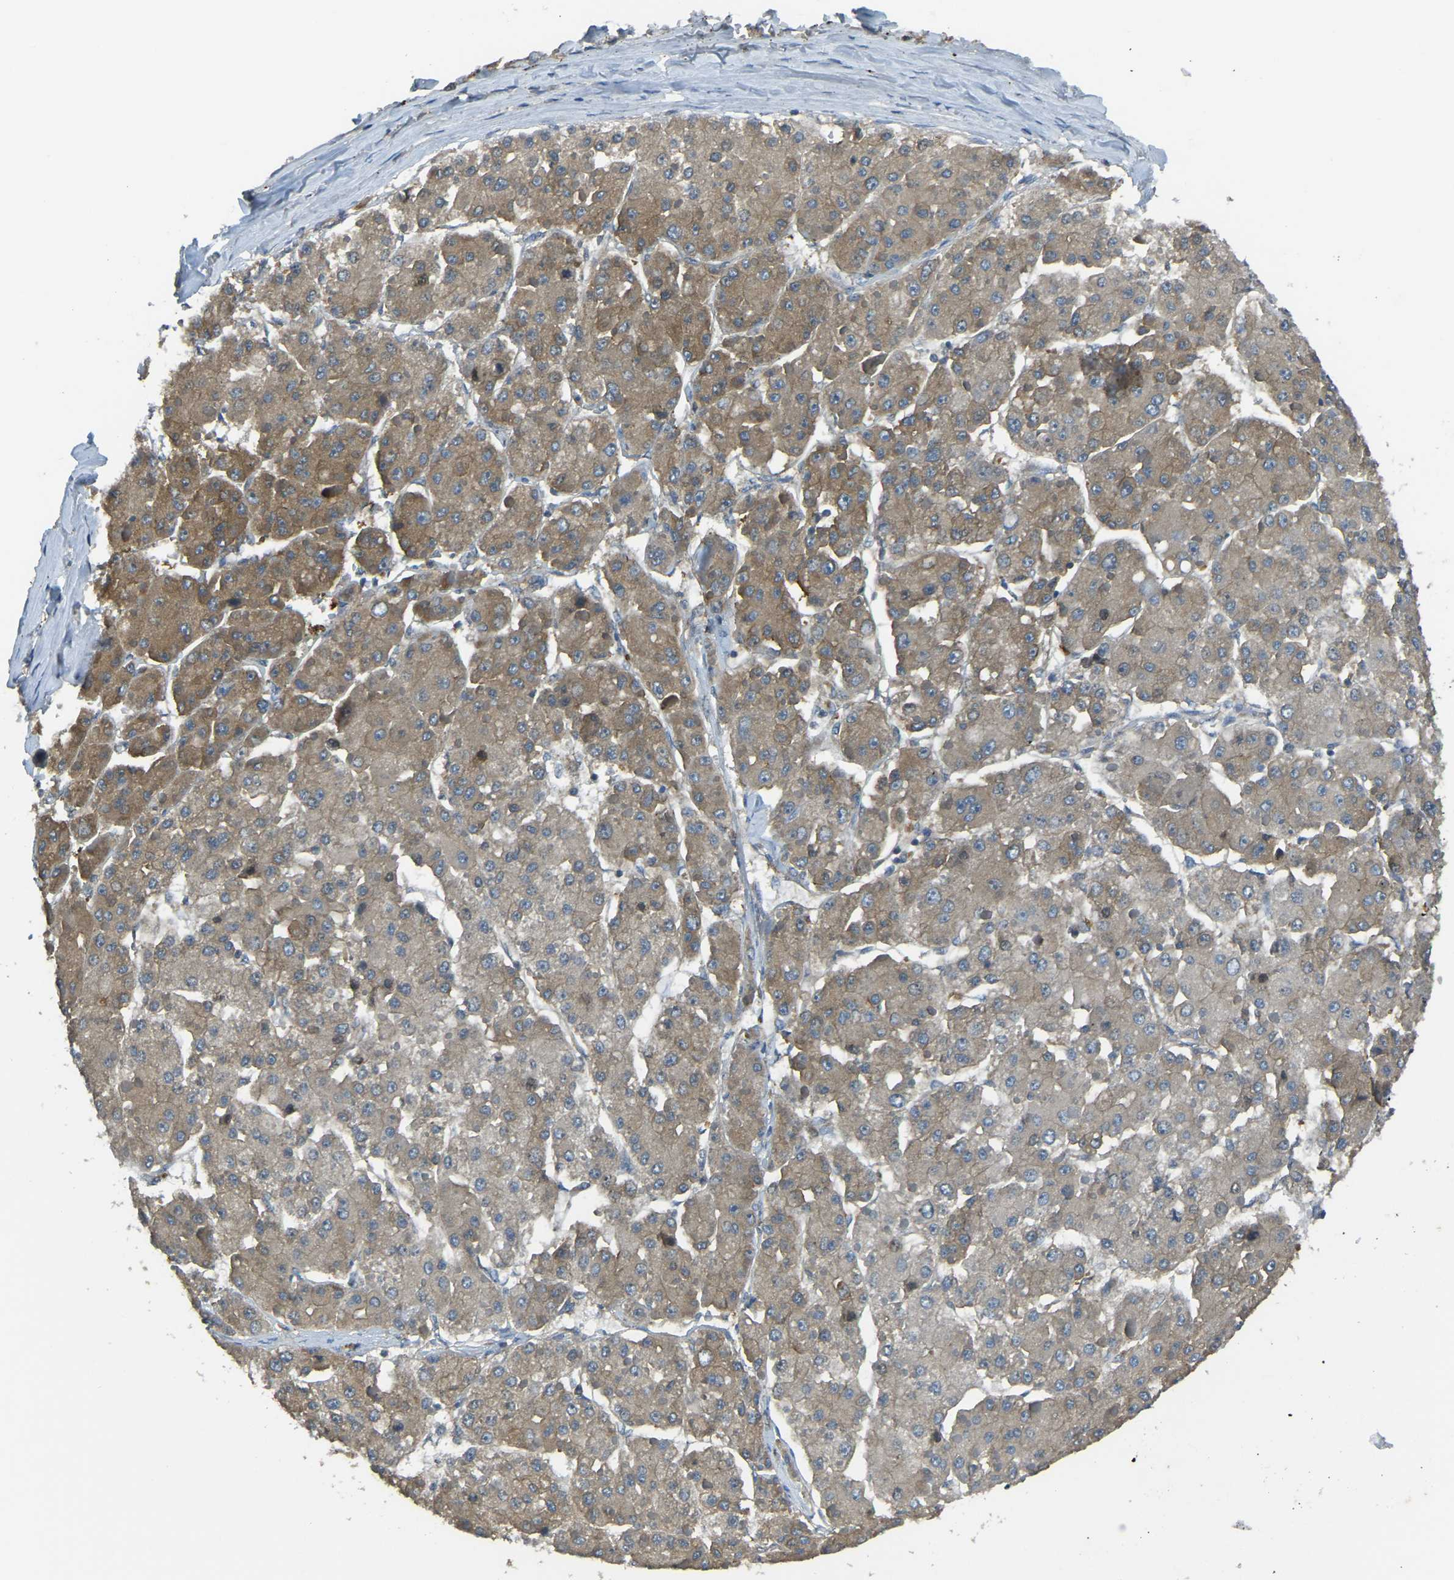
{"staining": {"intensity": "moderate", "quantity": ">75%", "location": "cytoplasmic/membranous"}, "tissue": "liver cancer", "cell_type": "Tumor cells", "image_type": "cancer", "snomed": [{"axis": "morphology", "description": "Carcinoma, Hepatocellular, NOS"}, {"axis": "topography", "description": "Liver"}], "caption": "Immunohistochemistry (DAB) staining of liver cancer demonstrates moderate cytoplasmic/membranous protein expression in approximately >75% of tumor cells.", "gene": "AIMP1", "patient": {"sex": "female", "age": 73}}